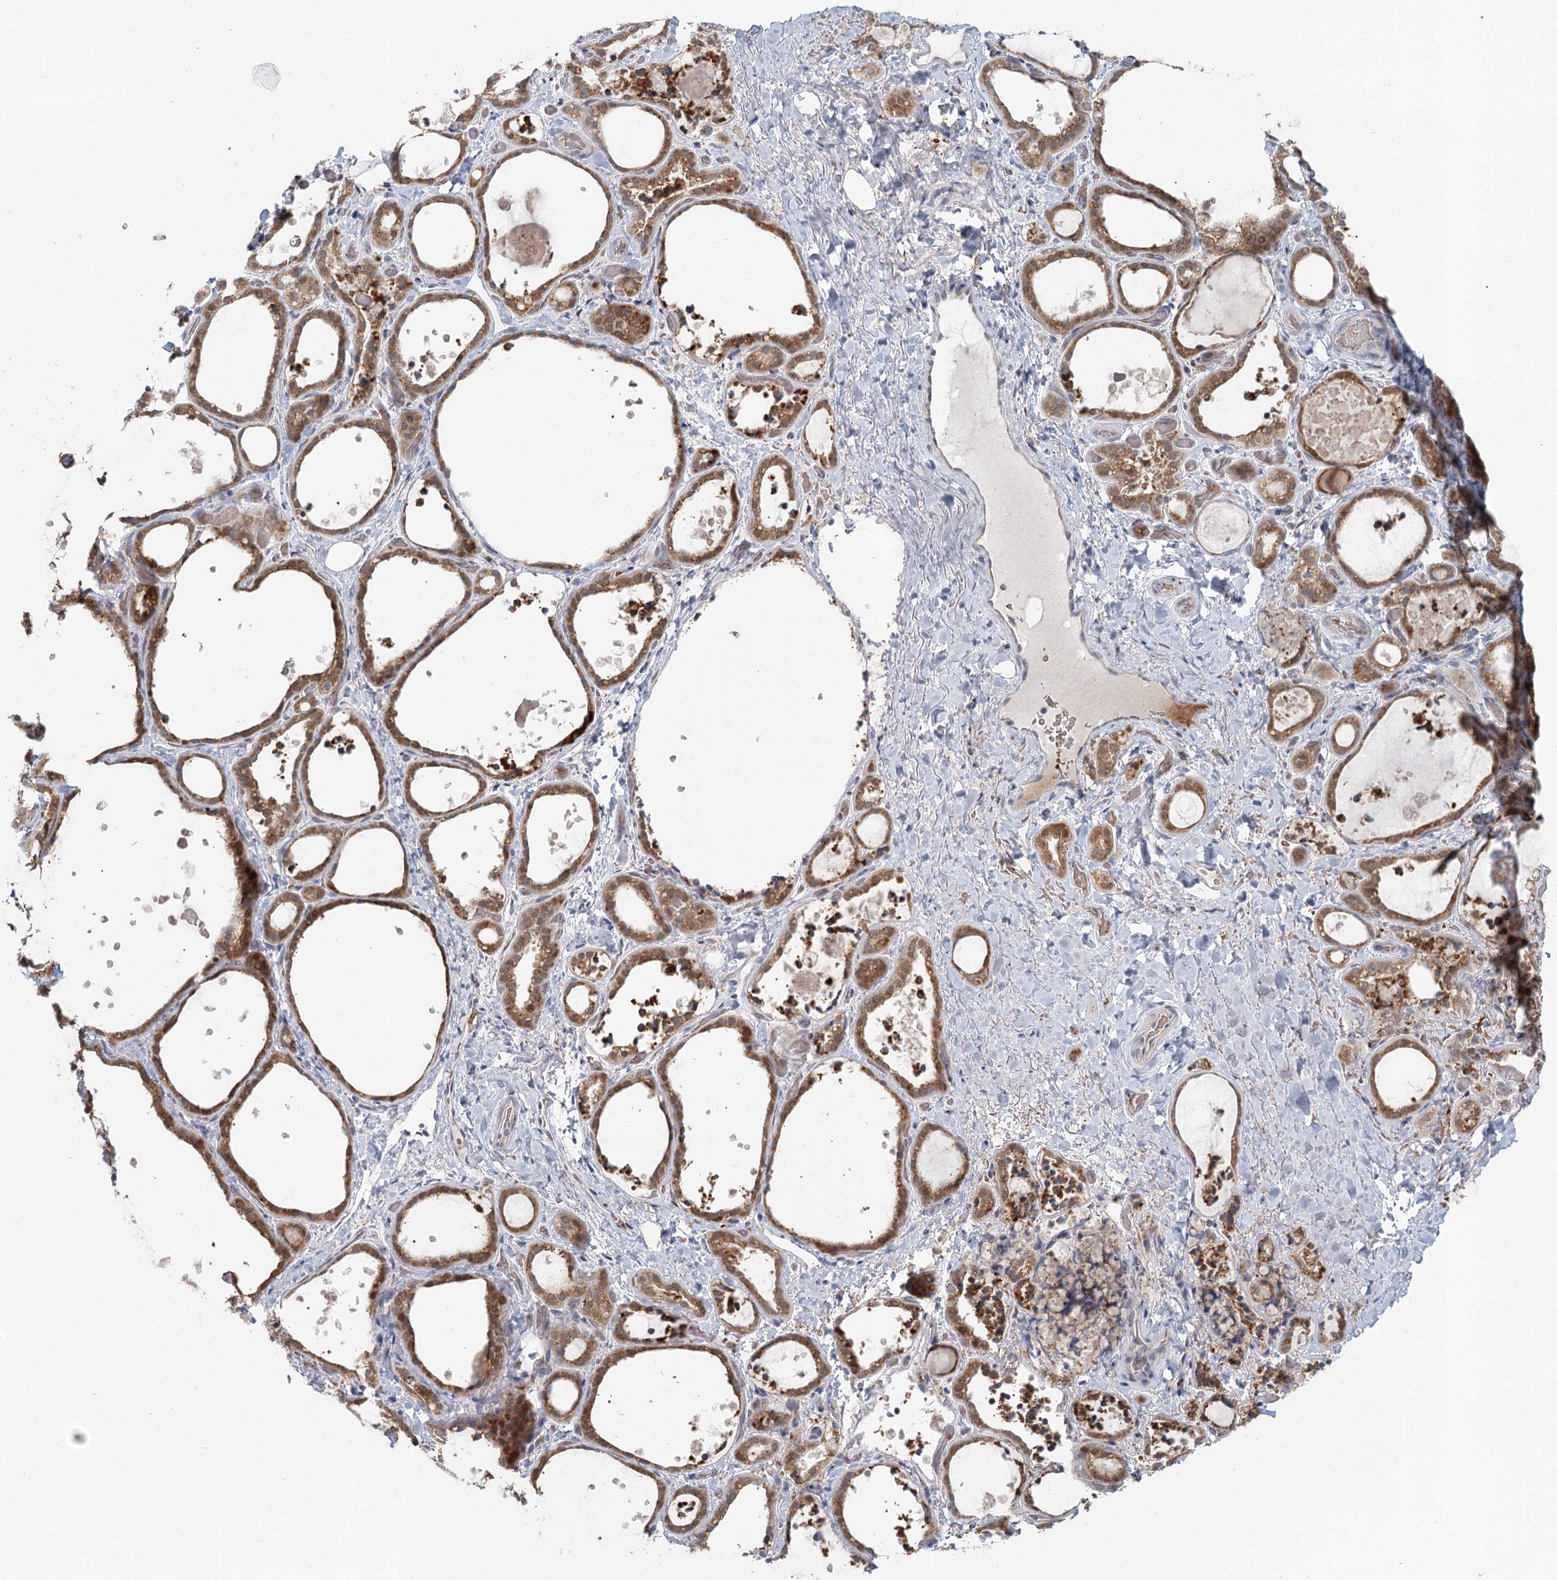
{"staining": {"intensity": "moderate", "quantity": ">75%", "location": "cytoplasmic/membranous"}, "tissue": "thyroid gland", "cell_type": "Glandular cells", "image_type": "normal", "snomed": [{"axis": "morphology", "description": "Normal tissue, NOS"}, {"axis": "topography", "description": "Thyroid gland"}], "caption": "About >75% of glandular cells in normal human thyroid gland reveal moderate cytoplasmic/membranous protein expression as visualized by brown immunohistochemical staining.", "gene": "ADK", "patient": {"sex": "female", "age": 44}}